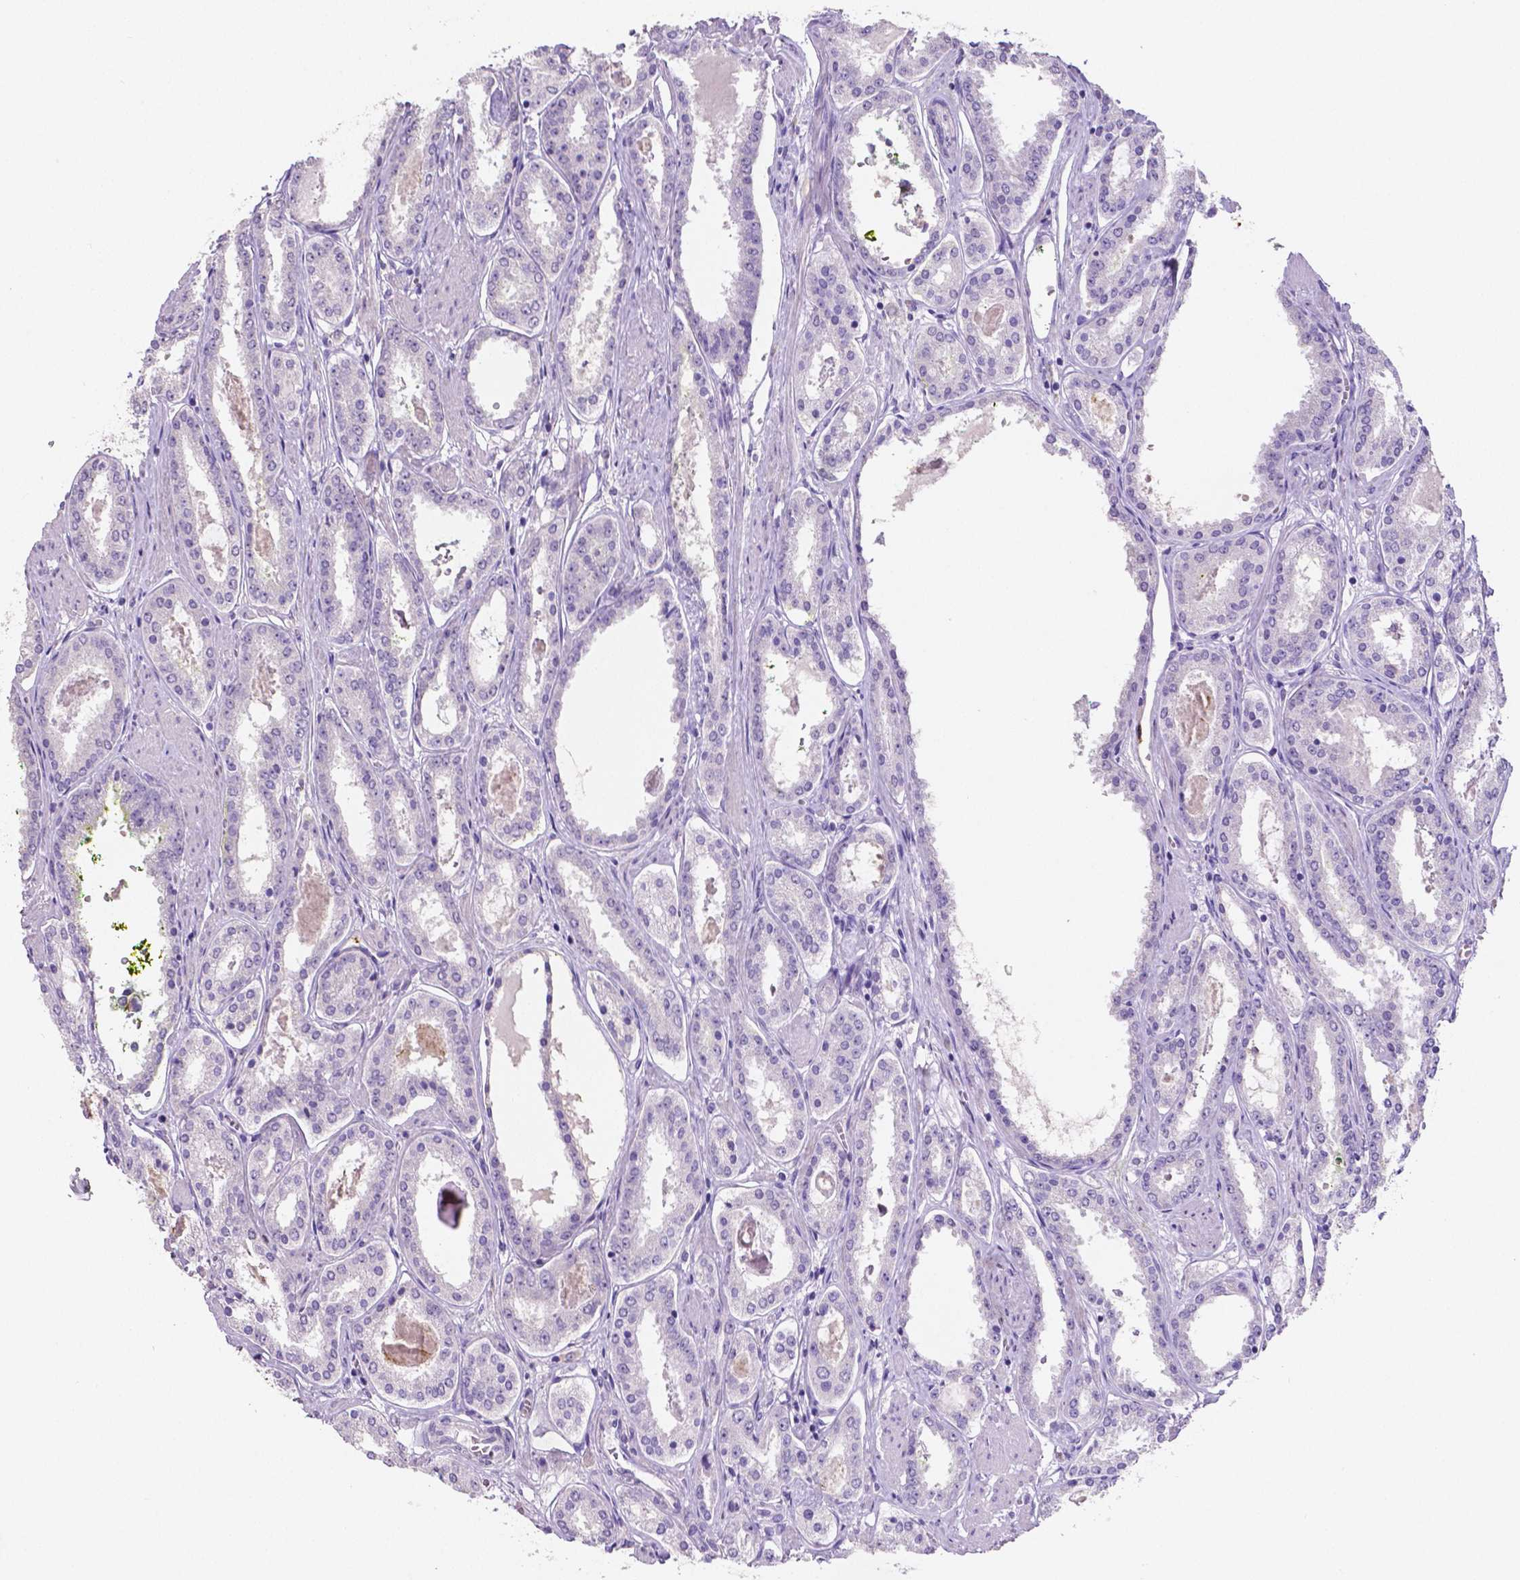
{"staining": {"intensity": "negative", "quantity": "none", "location": "none"}, "tissue": "prostate cancer", "cell_type": "Tumor cells", "image_type": "cancer", "snomed": [{"axis": "morphology", "description": "Adenocarcinoma, High grade"}, {"axis": "topography", "description": "Prostate"}], "caption": "The micrograph shows no significant positivity in tumor cells of prostate cancer.", "gene": "MMP9", "patient": {"sex": "male", "age": 63}}